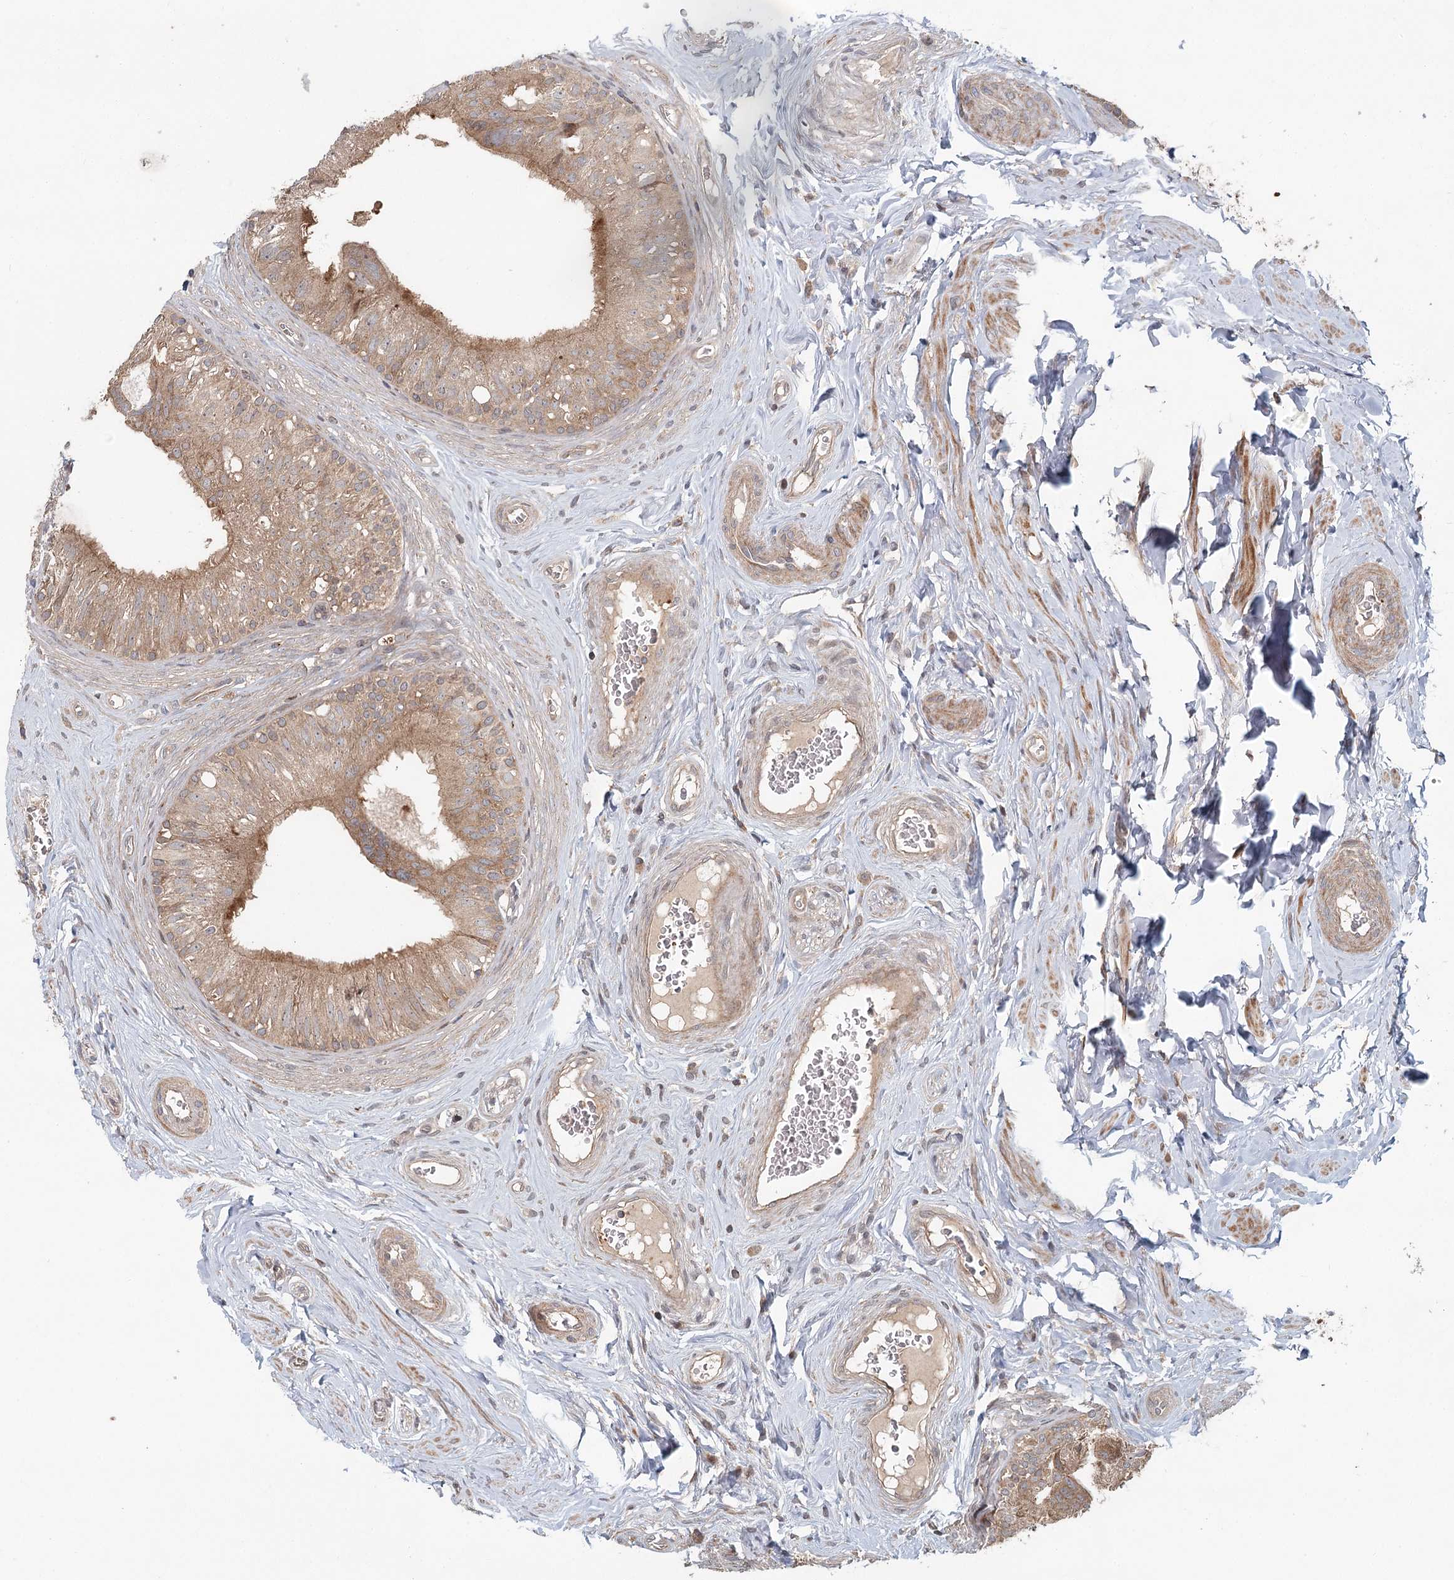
{"staining": {"intensity": "moderate", "quantity": ">75%", "location": "cytoplasmic/membranous"}, "tissue": "epididymis", "cell_type": "Glandular cells", "image_type": "normal", "snomed": [{"axis": "morphology", "description": "Normal tissue, NOS"}, {"axis": "topography", "description": "Epididymis"}], "caption": "Immunohistochemistry of unremarkable epididymis shows medium levels of moderate cytoplasmic/membranous staining in about >75% of glandular cells. (Stains: DAB (3,3'-diaminobenzidine) in brown, nuclei in blue, Microscopy: brightfield microscopy at high magnification).", "gene": "ENSG00000273217", "patient": {"sex": "male", "age": 46}}